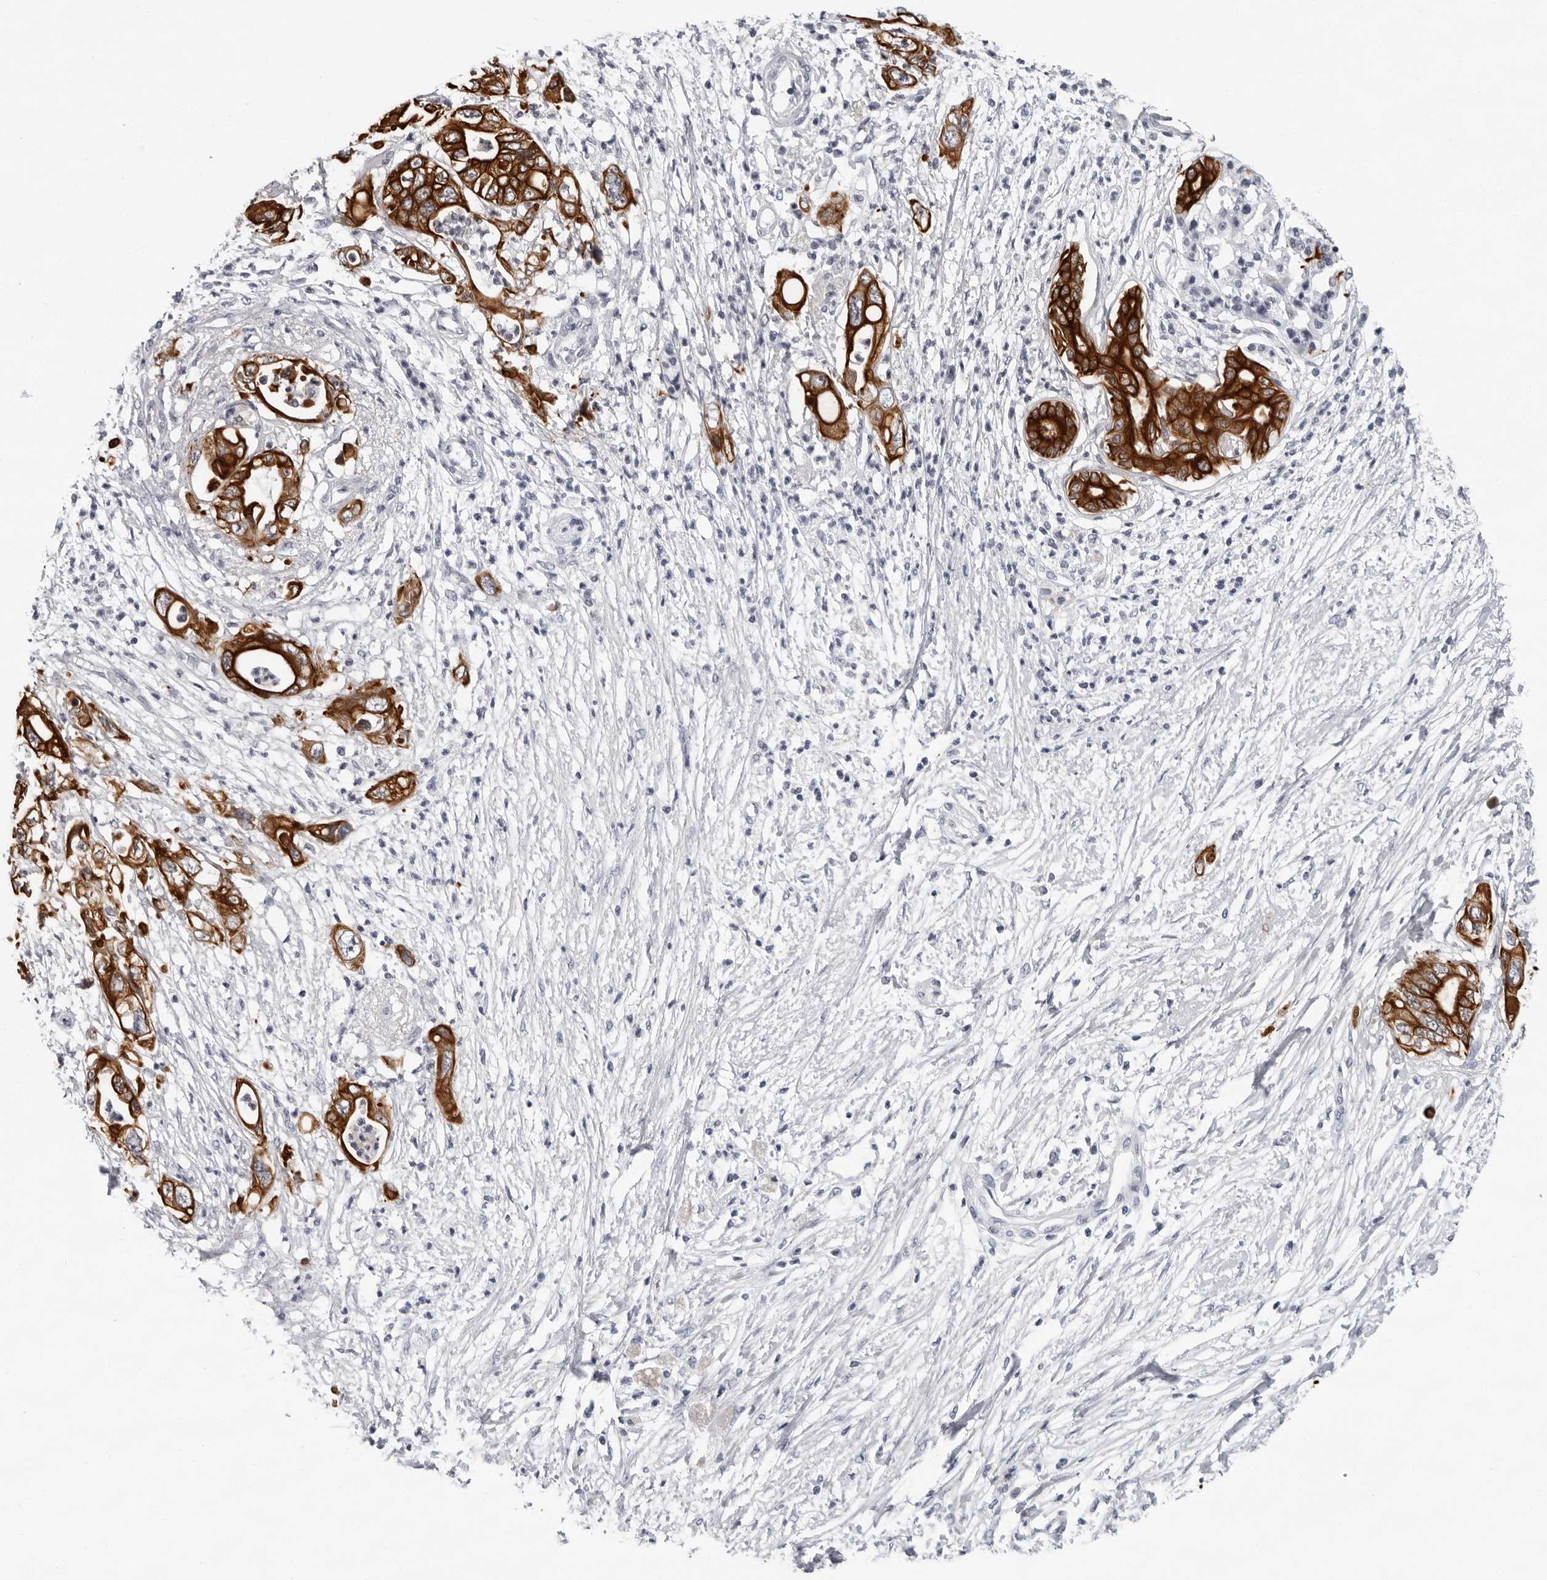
{"staining": {"intensity": "strong", "quantity": ">75%", "location": "cytoplasmic/membranous"}, "tissue": "pancreatic cancer", "cell_type": "Tumor cells", "image_type": "cancer", "snomed": [{"axis": "morphology", "description": "Adenocarcinoma, NOS"}, {"axis": "topography", "description": "Pancreas"}], "caption": "Immunohistochemical staining of pancreatic cancer (adenocarcinoma) displays strong cytoplasmic/membranous protein expression in about >75% of tumor cells.", "gene": "CCDC28B", "patient": {"sex": "male", "age": 66}}